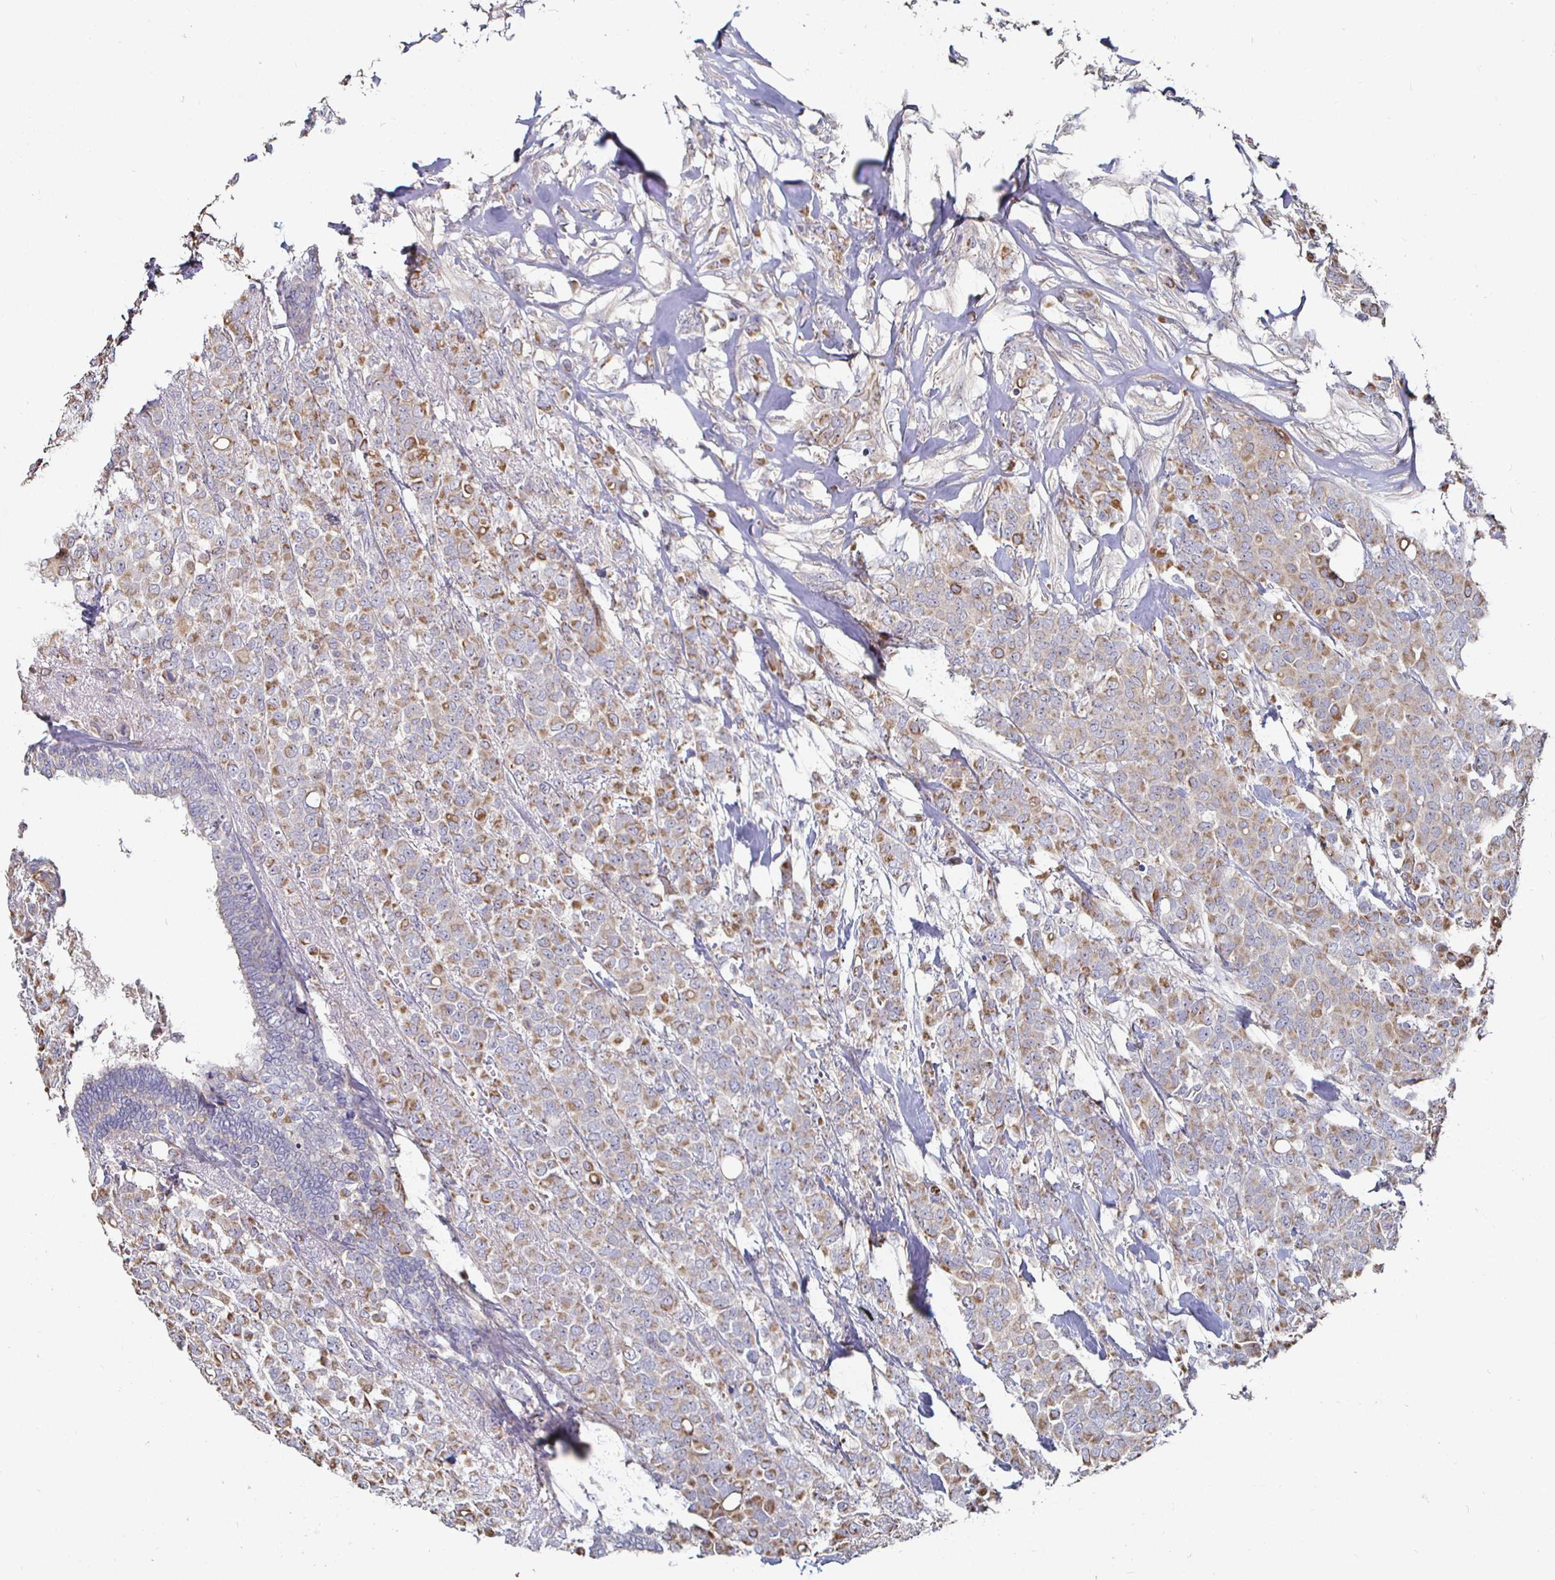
{"staining": {"intensity": "moderate", "quantity": ">75%", "location": "cytoplasmic/membranous"}, "tissue": "breast cancer", "cell_type": "Tumor cells", "image_type": "cancer", "snomed": [{"axis": "morphology", "description": "Lobular carcinoma"}, {"axis": "topography", "description": "Breast"}], "caption": "Breast lobular carcinoma stained with a protein marker demonstrates moderate staining in tumor cells.", "gene": "NRSN1", "patient": {"sex": "female", "age": 91}}